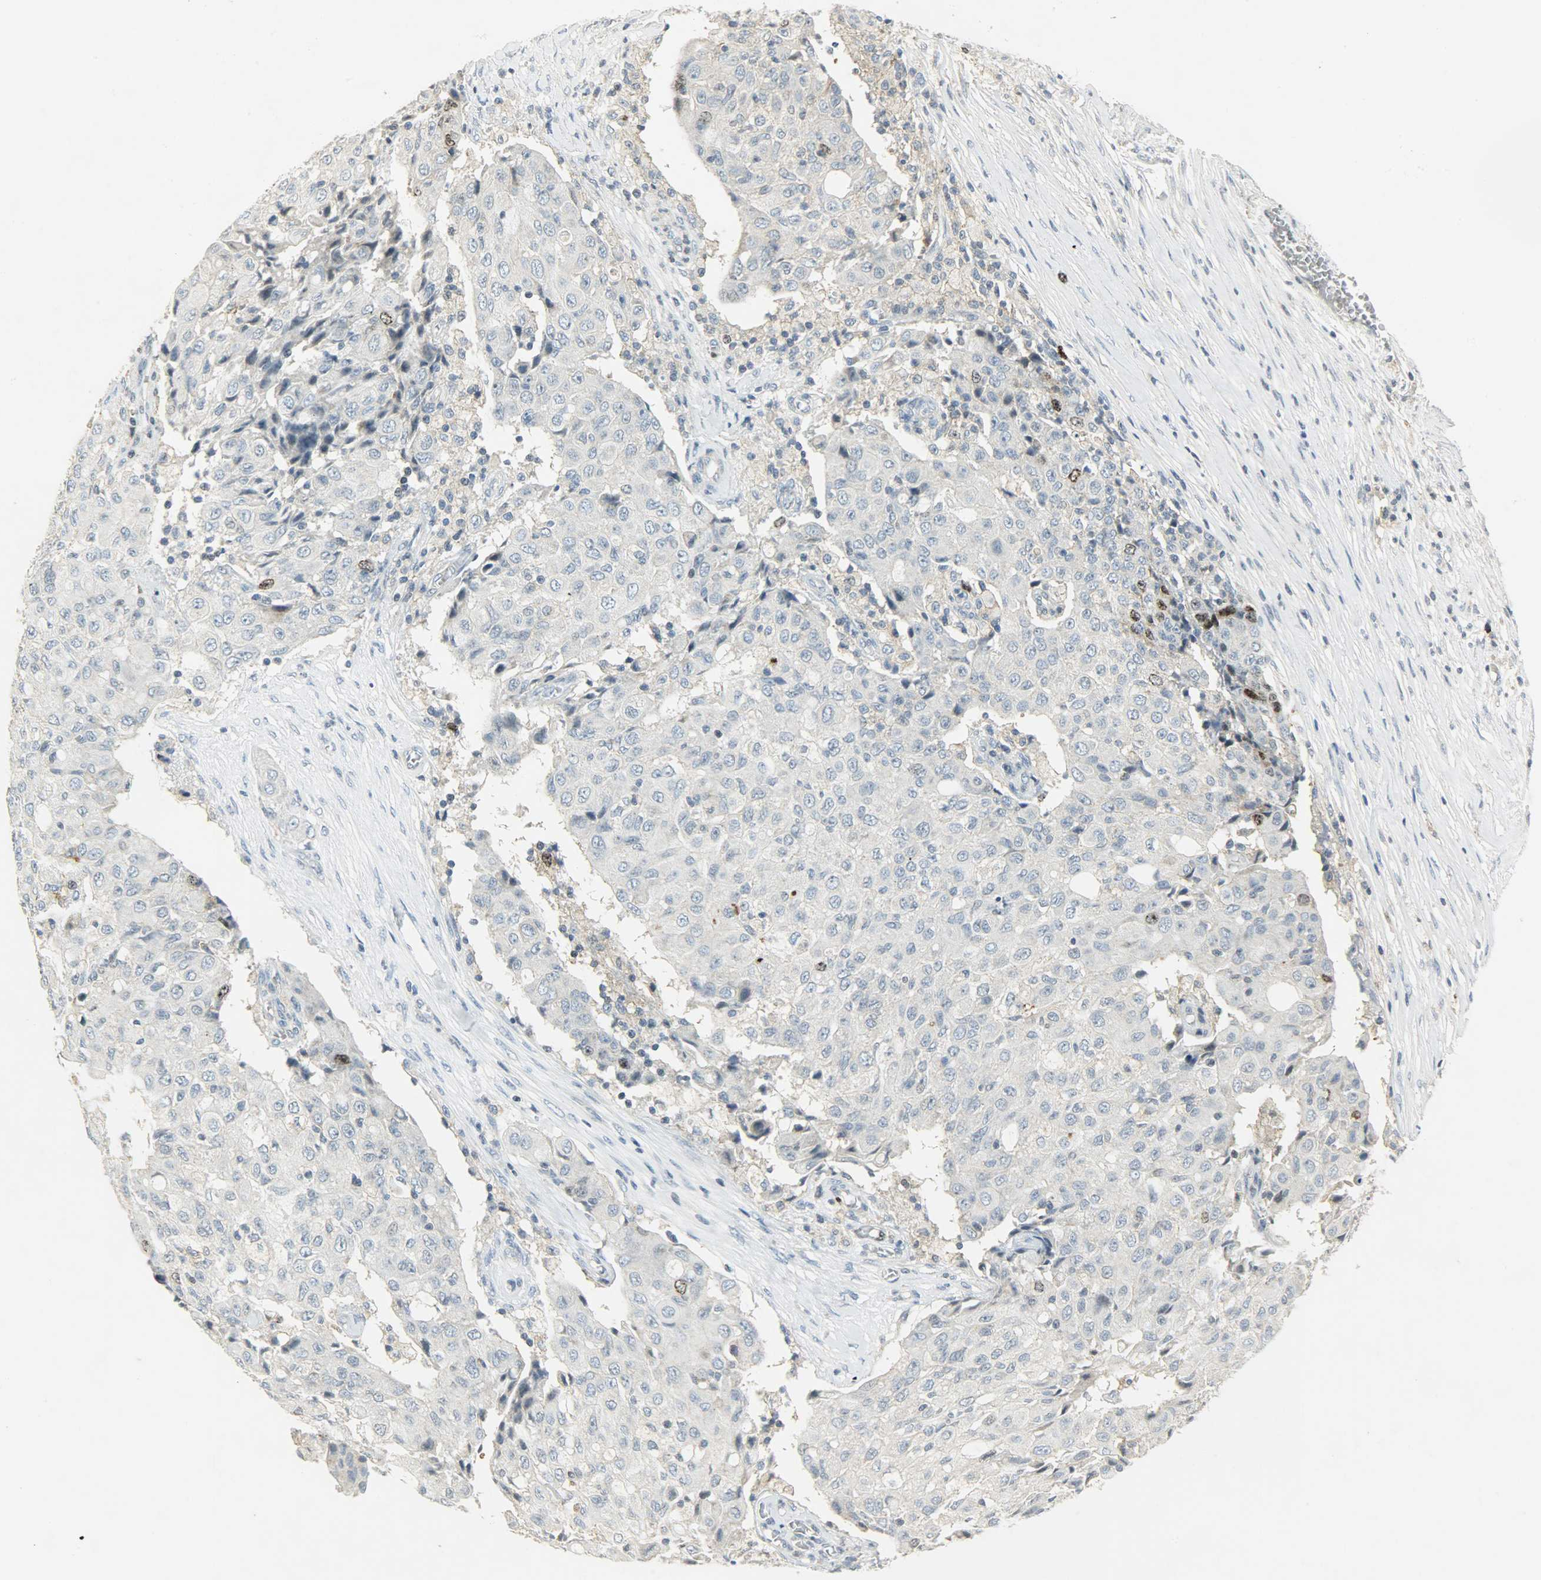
{"staining": {"intensity": "strong", "quantity": "25%-75%", "location": "nuclear"}, "tissue": "ovarian cancer", "cell_type": "Tumor cells", "image_type": "cancer", "snomed": [{"axis": "morphology", "description": "Carcinoma, endometroid"}, {"axis": "topography", "description": "Ovary"}], "caption": "Human ovarian cancer (endometroid carcinoma) stained with a protein marker demonstrates strong staining in tumor cells.", "gene": "AURKB", "patient": {"sex": "female", "age": 42}}